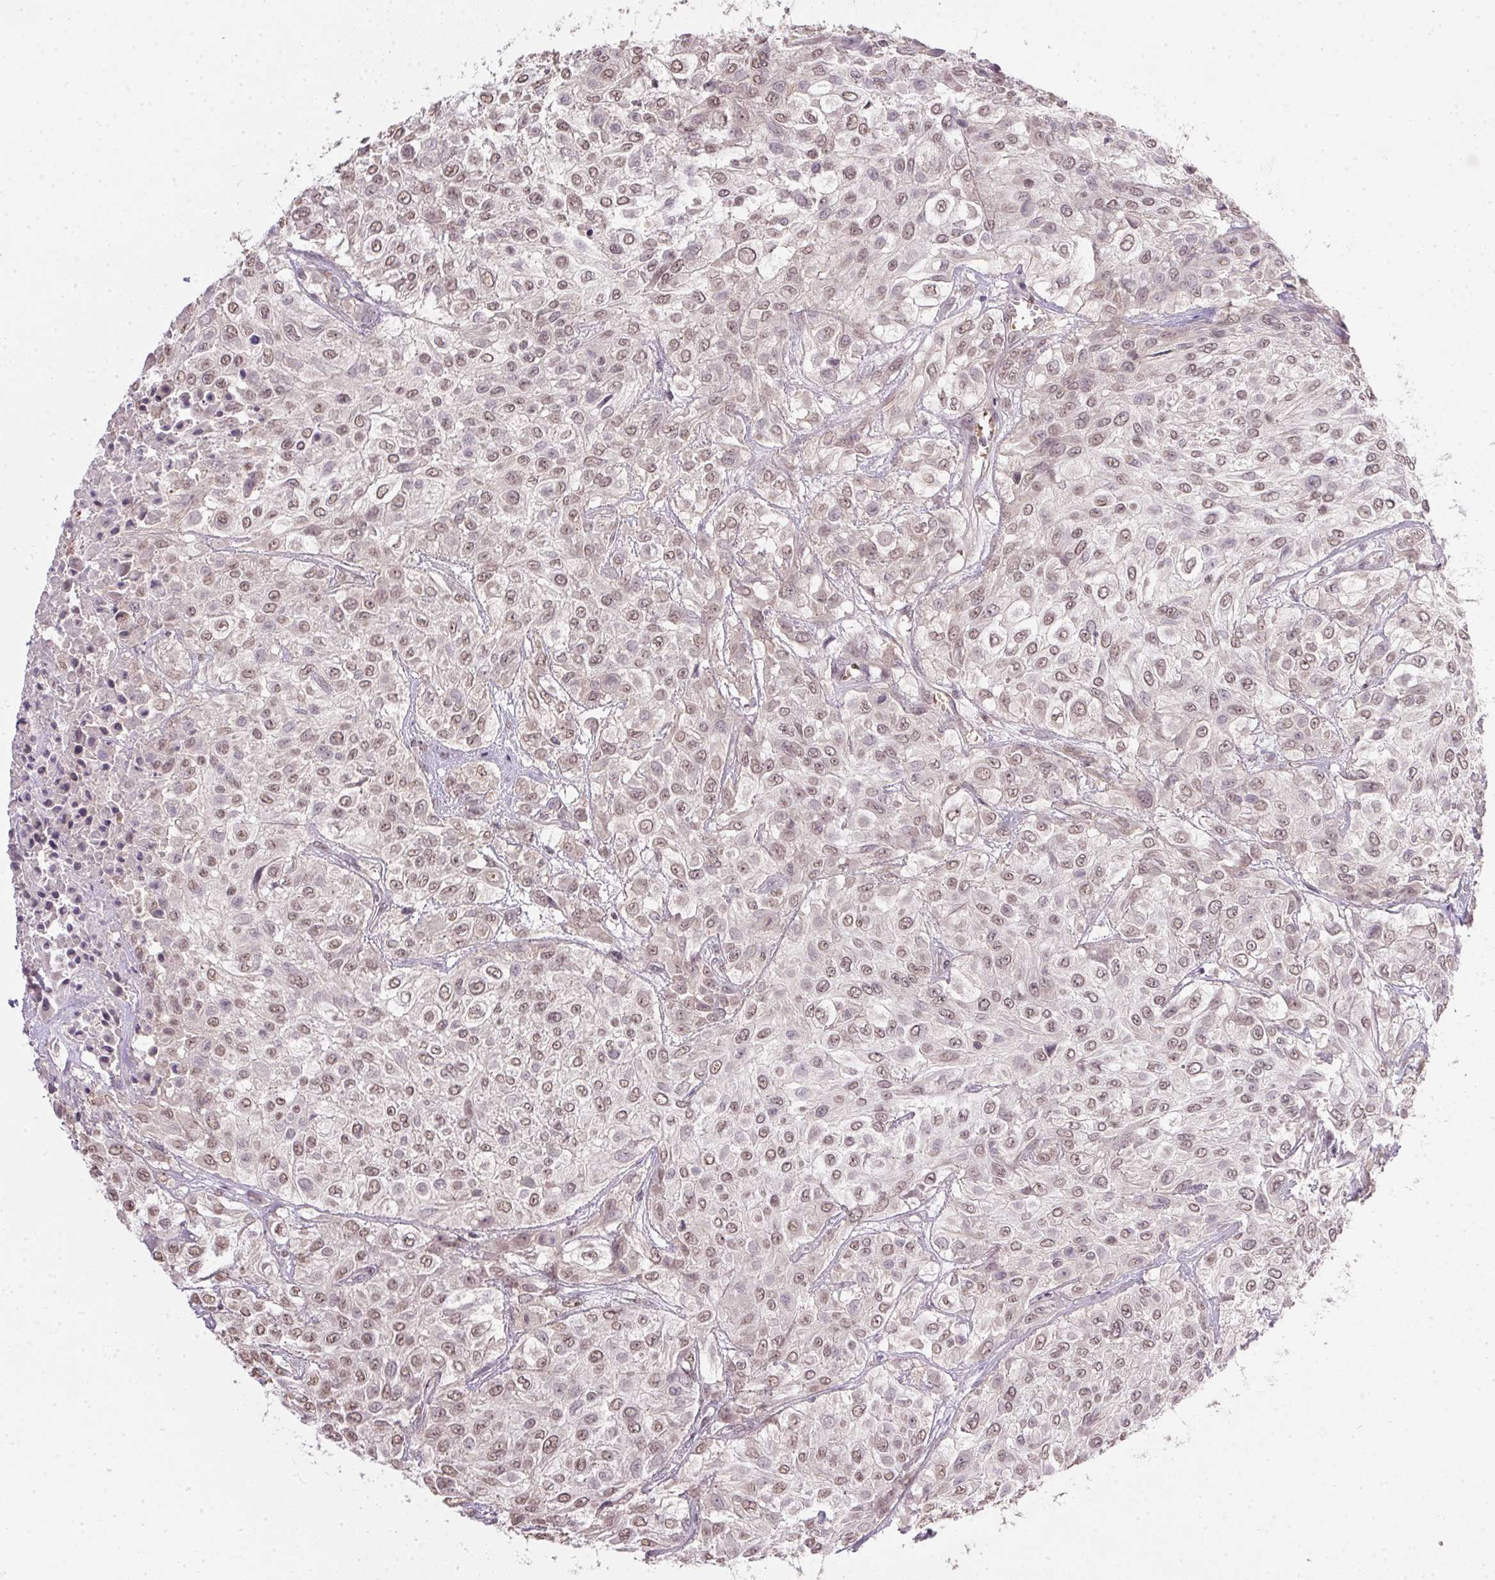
{"staining": {"intensity": "weak", "quantity": ">75%", "location": "nuclear"}, "tissue": "urothelial cancer", "cell_type": "Tumor cells", "image_type": "cancer", "snomed": [{"axis": "morphology", "description": "Urothelial carcinoma, High grade"}, {"axis": "topography", "description": "Urinary bladder"}], "caption": "A micrograph of urothelial cancer stained for a protein demonstrates weak nuclear brown staining in tumor cells.", "gene": "PPP4R4", "patient": {"sex": "male", "age": 57}}